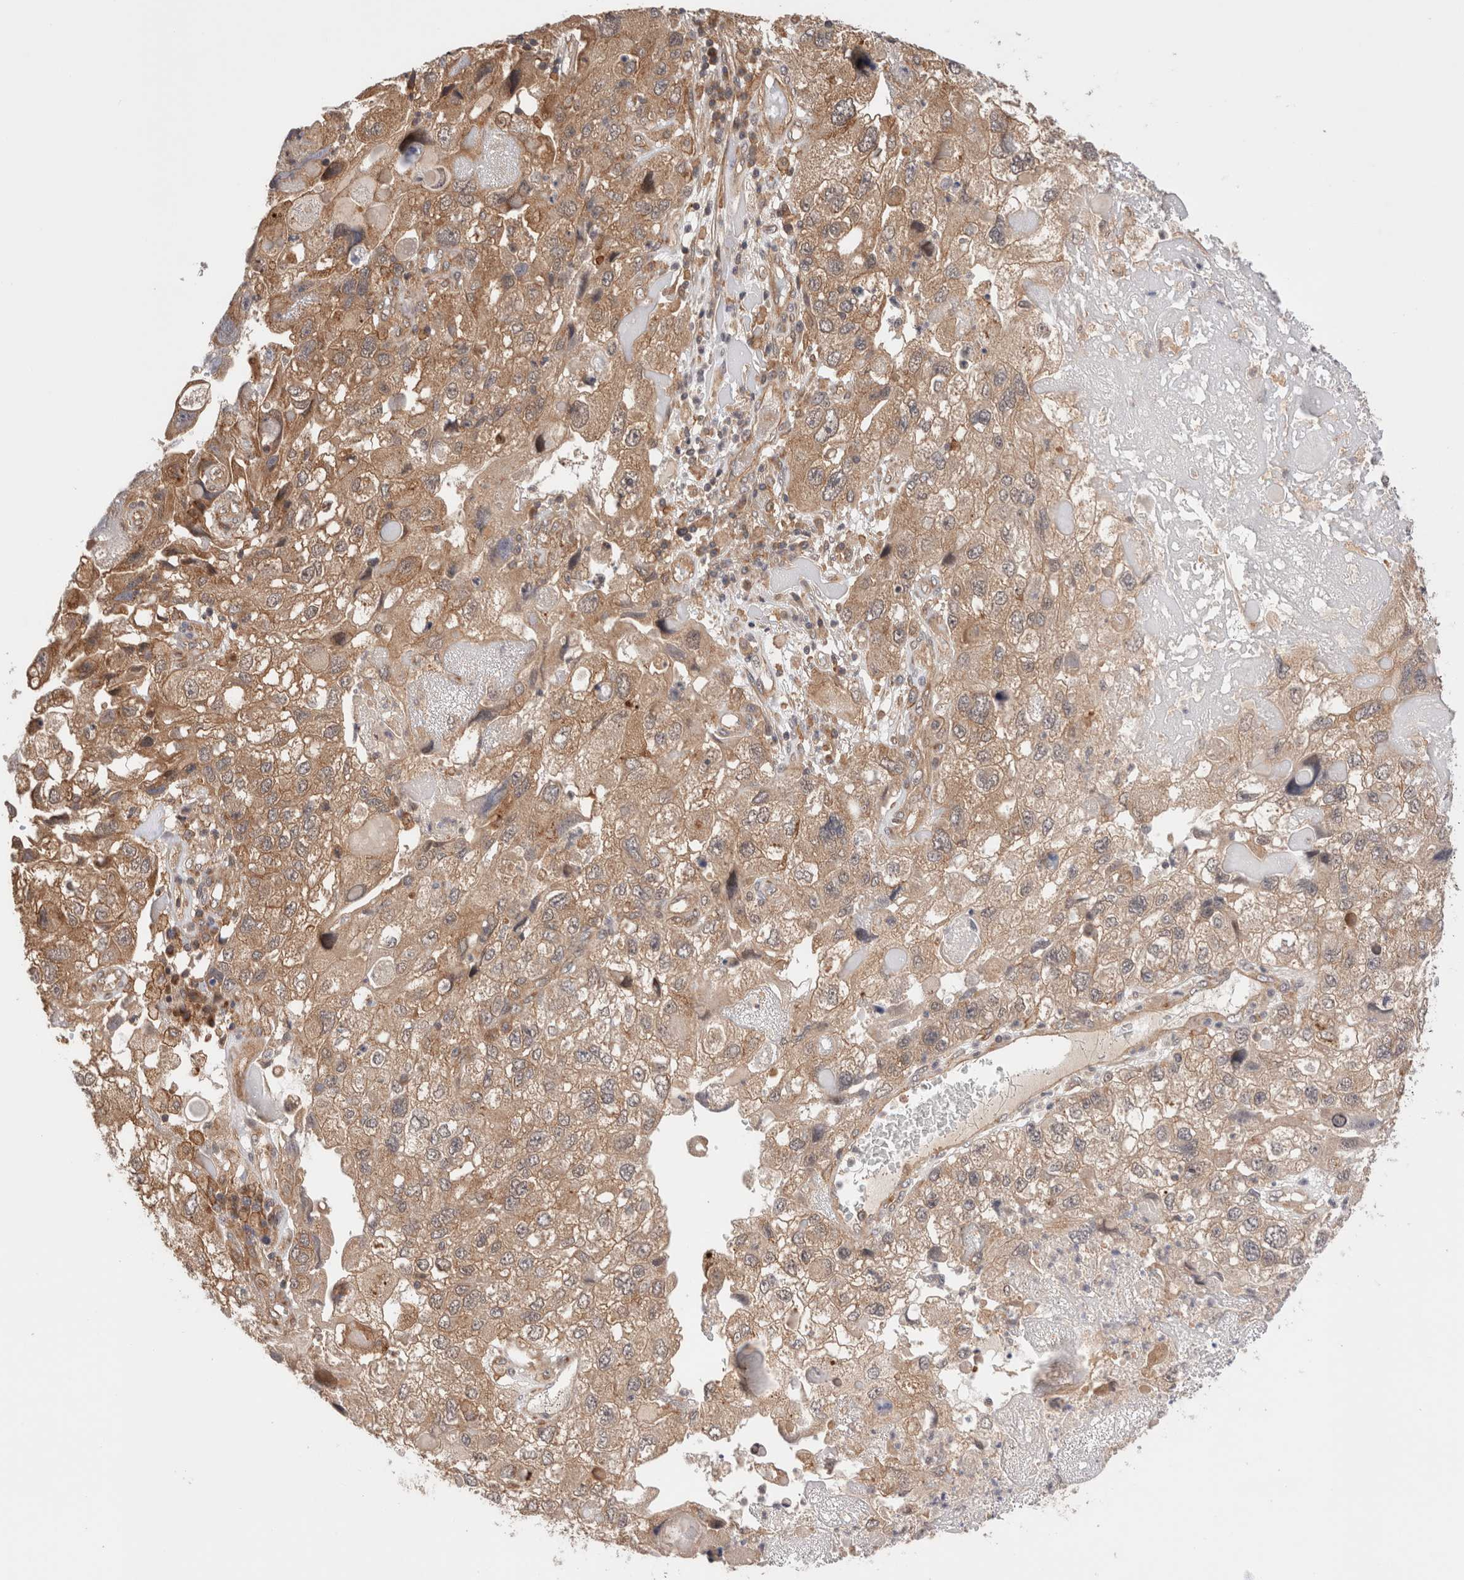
{"staining": {"intensity": "moderate", "quantity": "25%-75%", "location": "cytoplasmic/membranous"}, "tissue": "endometrial cancer", "cell_type": "Tumor cells", "image_type": "cancer", "snomed": [{"axis": "morphology", "description": "Adenocarcinoma, NOS"}, {"axis": "topography", "description": "Endometrium"}], "caption": "Endometrial cancer stained for a protein shows moderate cytoplasmic/membranous positivity in tumor cells. (Stains: DAB in brown, nuclei in blue, Microscopy: brightfield microscopy at high magnification).", "gene": "SIKE1", "patient": {"sex": "female", "age": 49}}